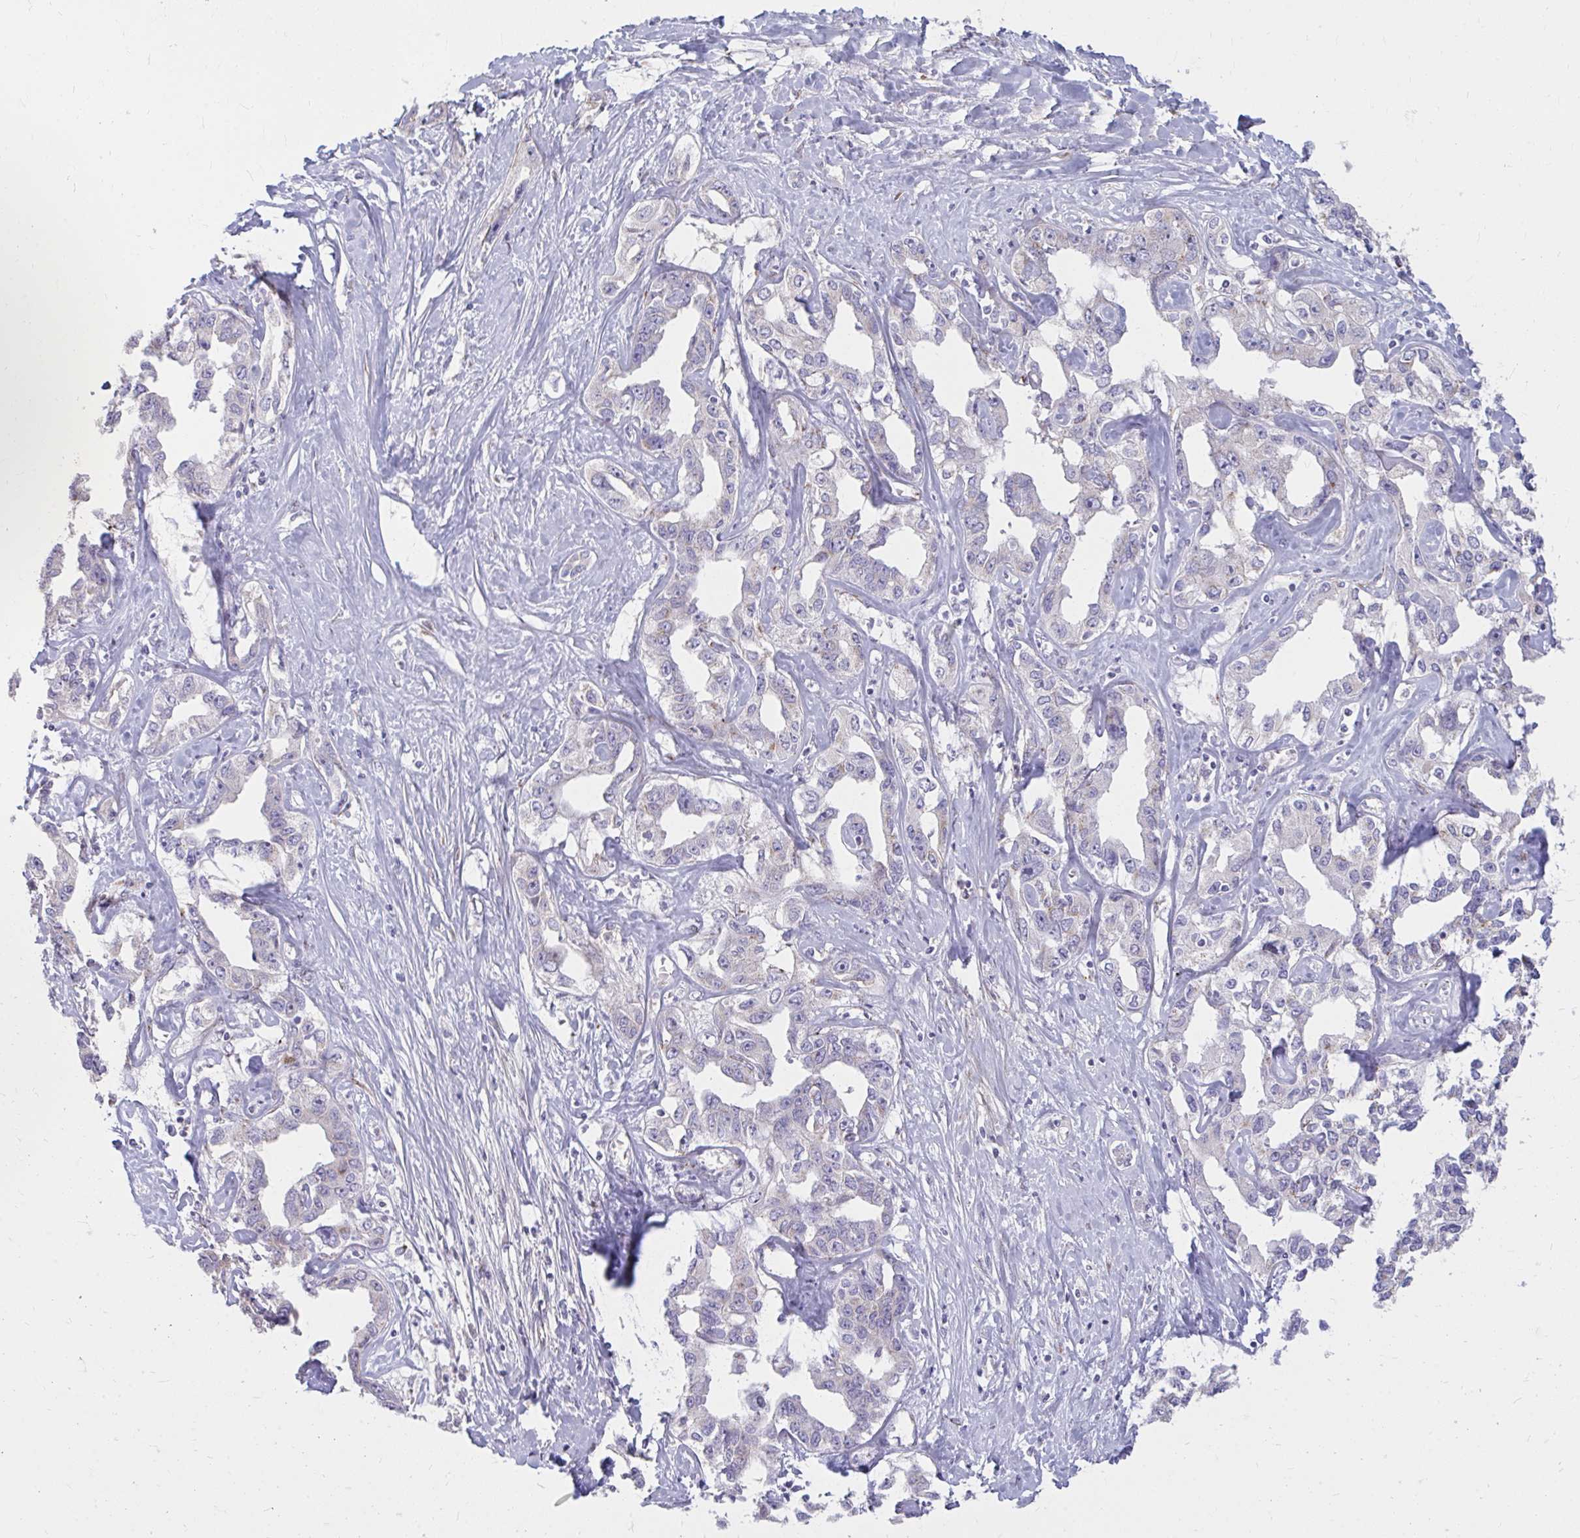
{"staining": {"intensity": "negative", "quantity": "none", "location": "none"}, "tissue": "liver cancer", "cell_type": "Tumor cells", "image_type": "cancer", "snomed": [{"axis": "morphology", "description": "Cholangiocarcinoma"}, {"axis": "topography", "description": "Liver"}], "caption": "A high-resolution photomicrograph shows immunohistochemistry (IHC) staining of liver cancer (cholangiocarcinoma), which shows no significant expression in tumor cells.", "gene": "RAB6B", "patient": {"sex": "male", "age": 59}}